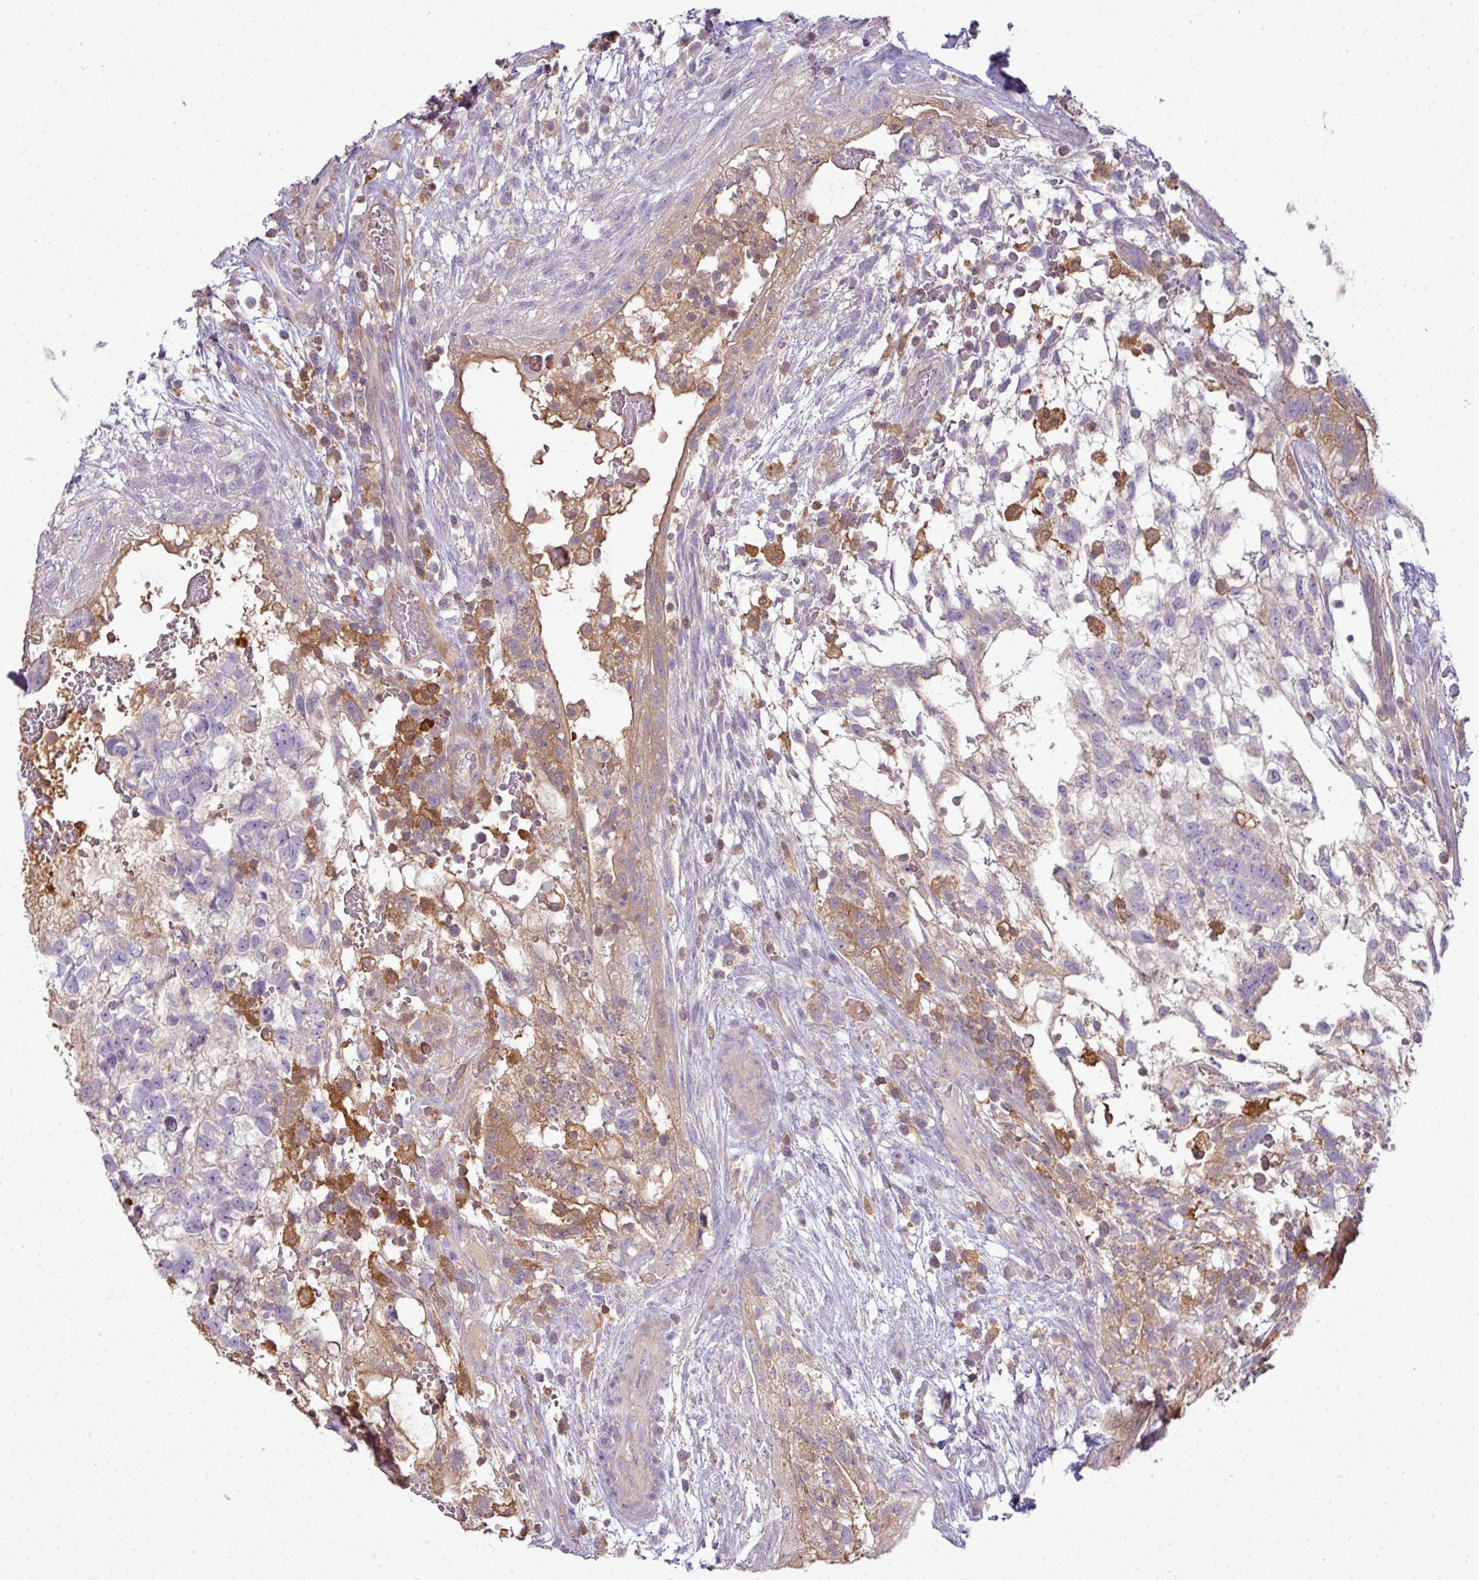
{"staining": {"intensity": "moderate", "quantity": "25%-75%", "location": "cytoplasmic/membranous"}, "tissue": "testis cancer", "cell_type": "Tumor cells", "image_type": "cancer", "snomed": [{"axis": "morphology", "description": "Normal tissue, NOS"}, {"axis": "morphology", "description": "Carcinoma, Embryonal, NOS"}, {"axis": "topography", "description": "Testis"}], "caption": "There is medium levels of moderate cytoplasmic/membranous staining in tumor cells of embryonal carcinoma (testis), as demonstrated by immunohistochemical staining (brown color).", "gene": "STAT5A", "patient": {"sex": "male", "age": 32}}